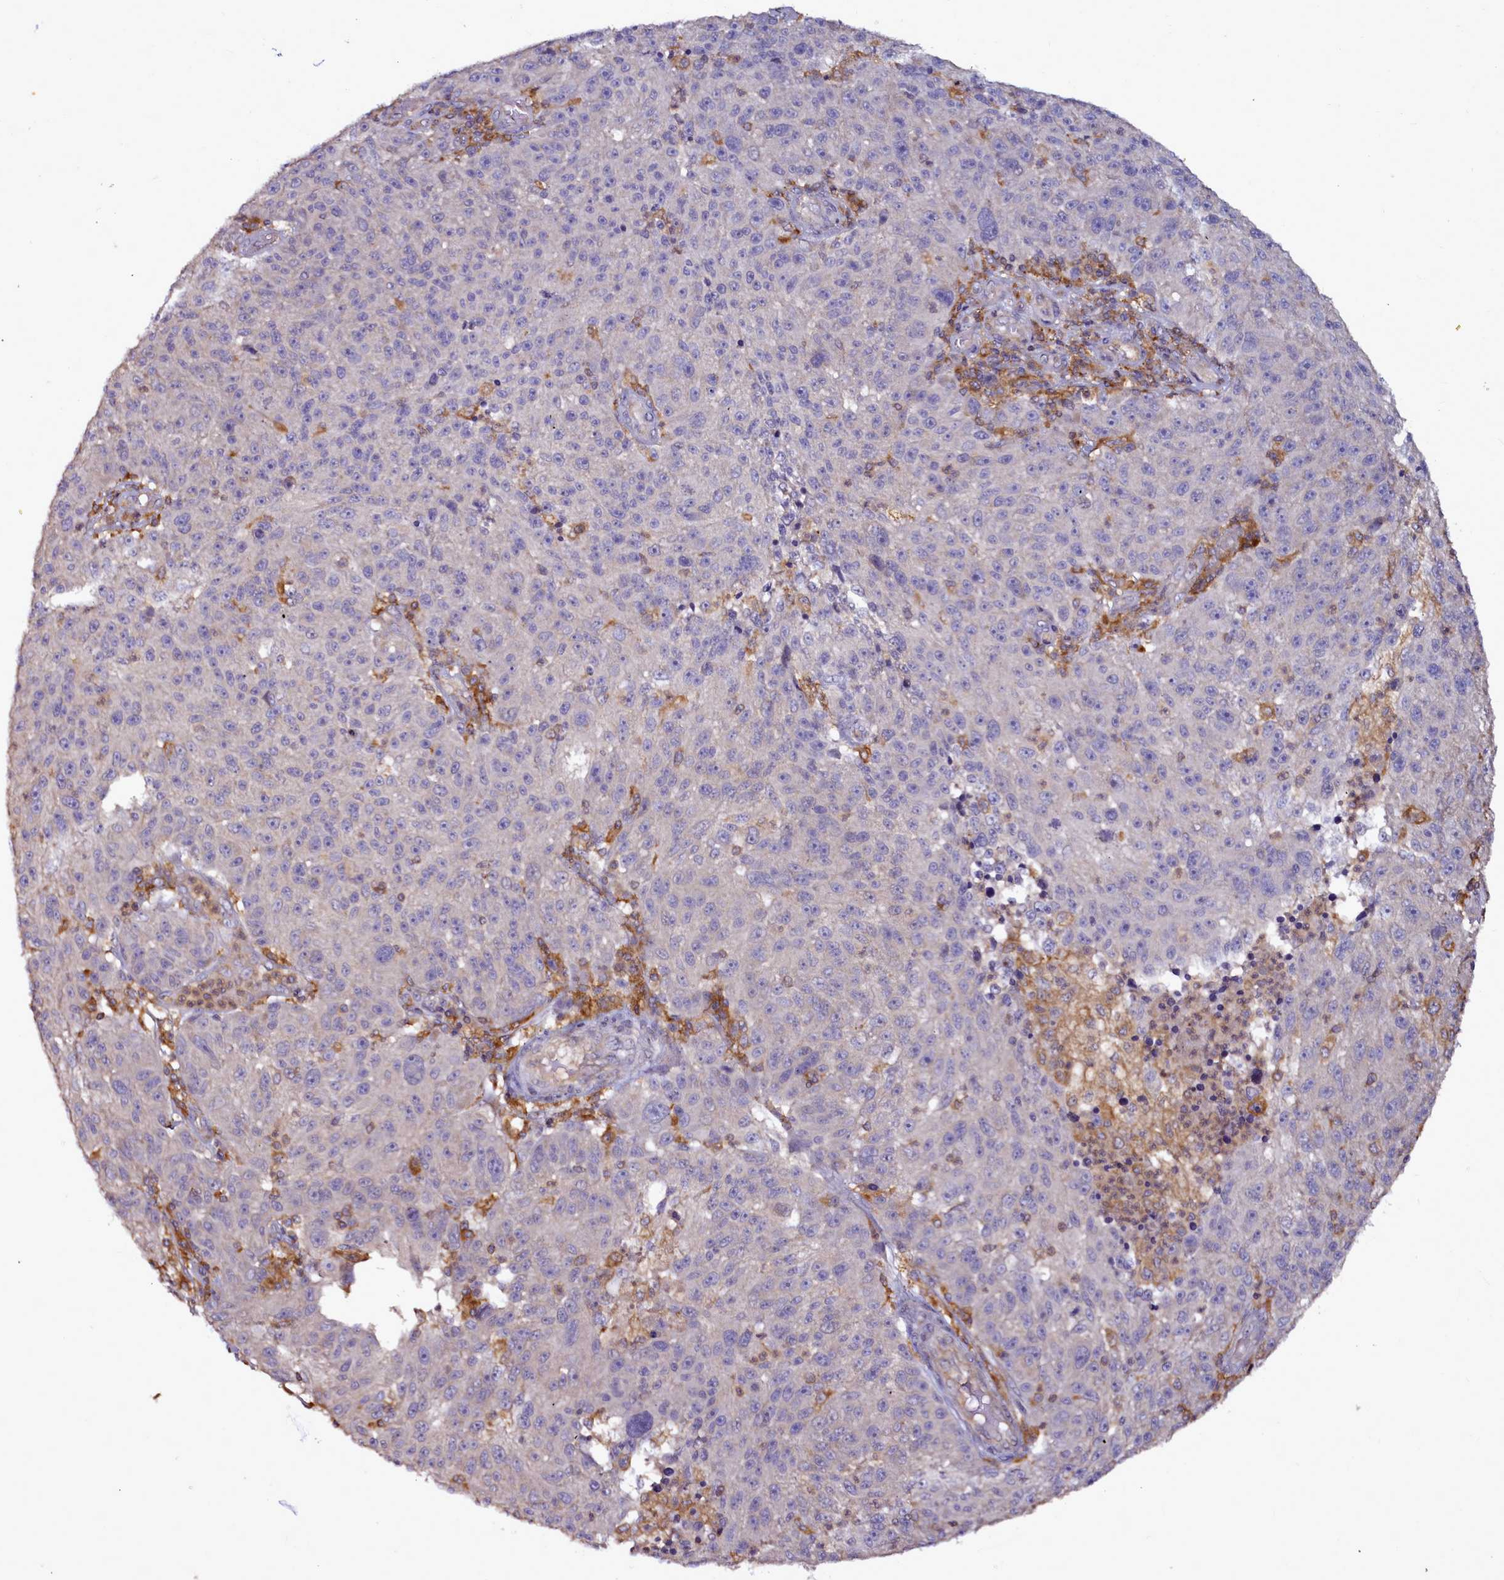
{"staining": {"intensity": "negative", "quantity": "none", "location": "none"}, "tissue": "melanoma", "cell_type": "Tumor cells", "image_type": "cancer", "snomed": [{"axis": "morphology", "description": "Malignant melanoma, NOS"}, {"axis": "topography", "description": "Skin"}], "caption": "A micrograph of human melanoma is negative for staining in tumor cells. The staining was performed using DAB to visualize the protein expression in brown, while the nuclei were stained in blue with hematoxylin (Magnification: 20x).", "gene": "NCKAP1L", "patient": {"sex": "male", "age": 53}}